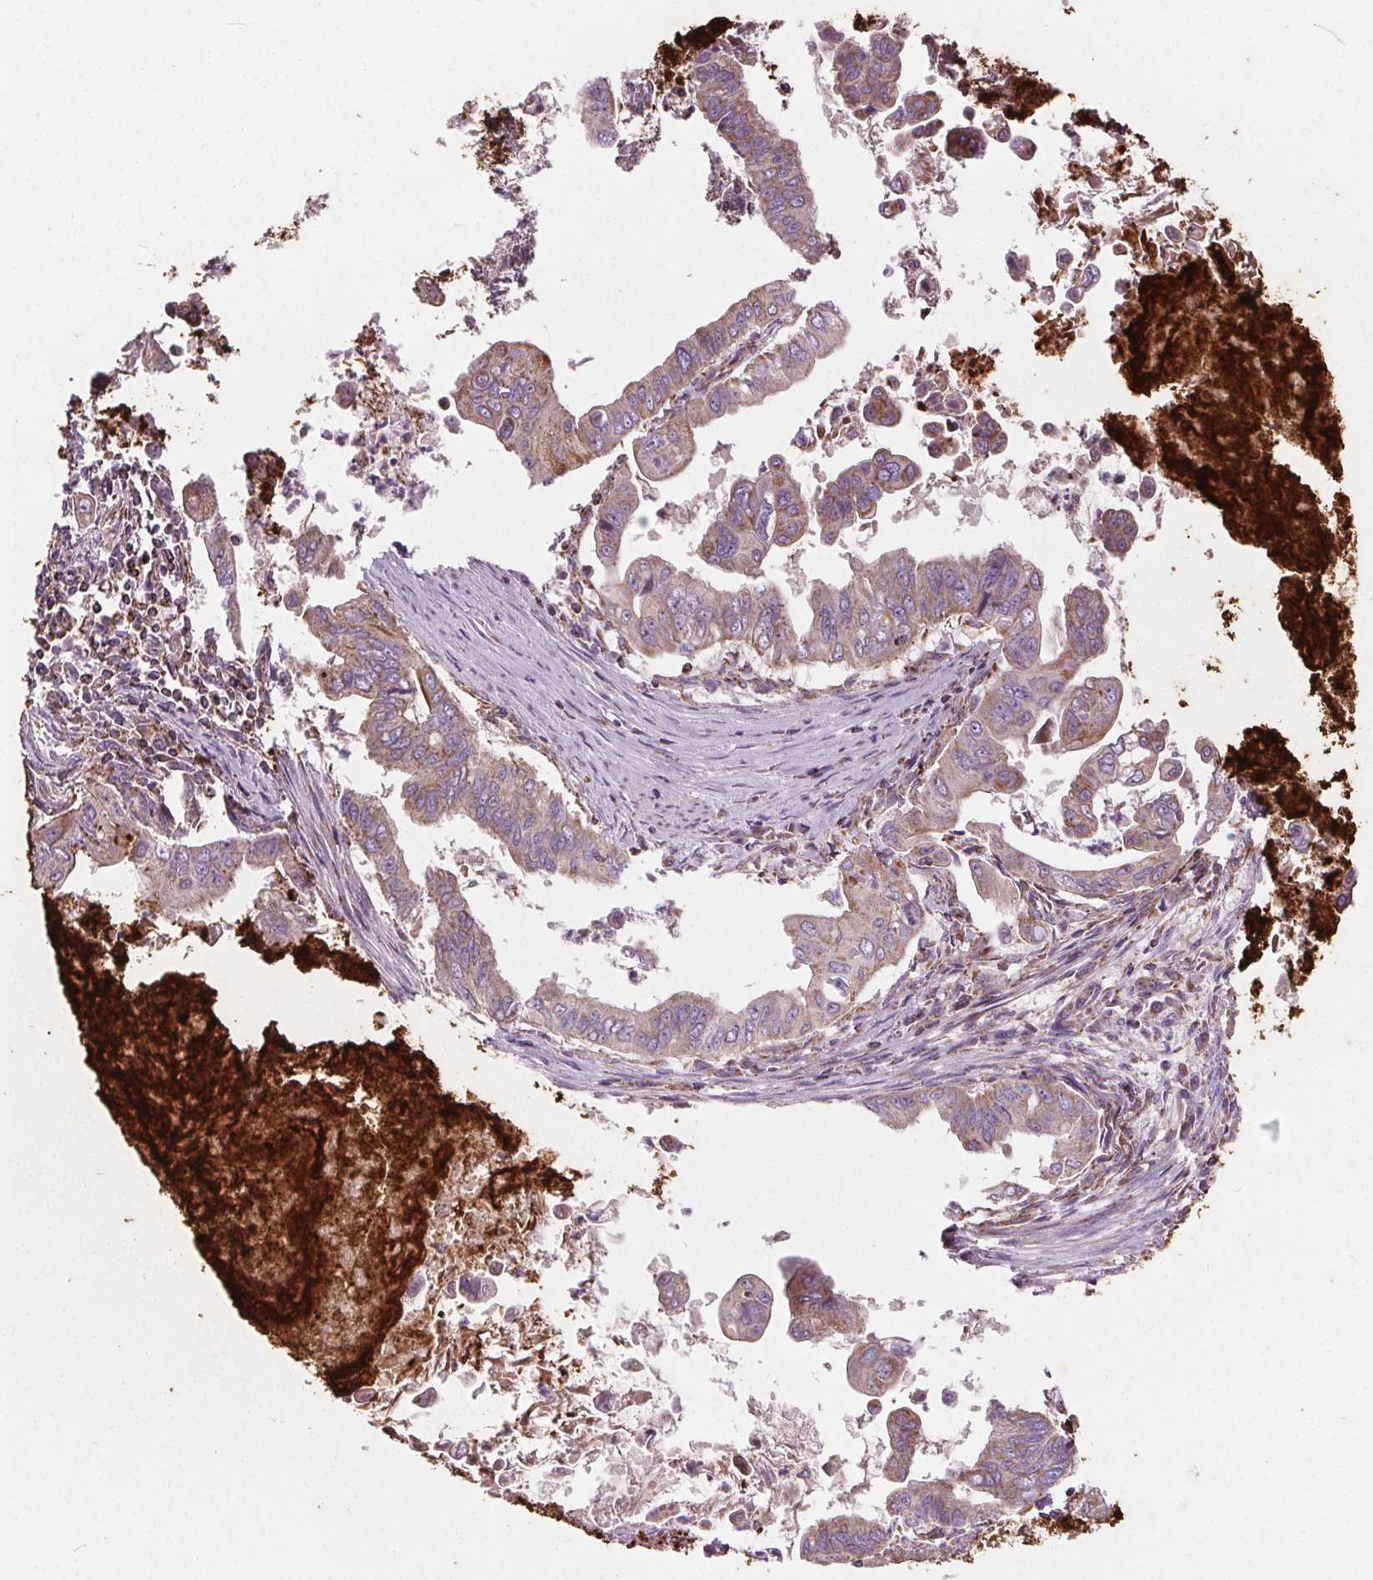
{"staining": {"intensity": "negative", "quantity": "none", "location": "none"}, "tissue": "stomach cancer", "cell_type": "Tumor cells", "image_type": "cancer", "snomed": [{"axis": "morphology", "description": "Adenocarcinoma, NOS"}, {"axis": "topography", "description": "Stomach, upper"}], "caption": "Stomach cancer was stained to show a protein in brown. There is no significant positivity in tumor cells. (Immunohistochemistry (ihc), brightfield microscopy, high magnification).", "gene": "GOLT1B", "patient": {"sex": "male", "age": 80}}